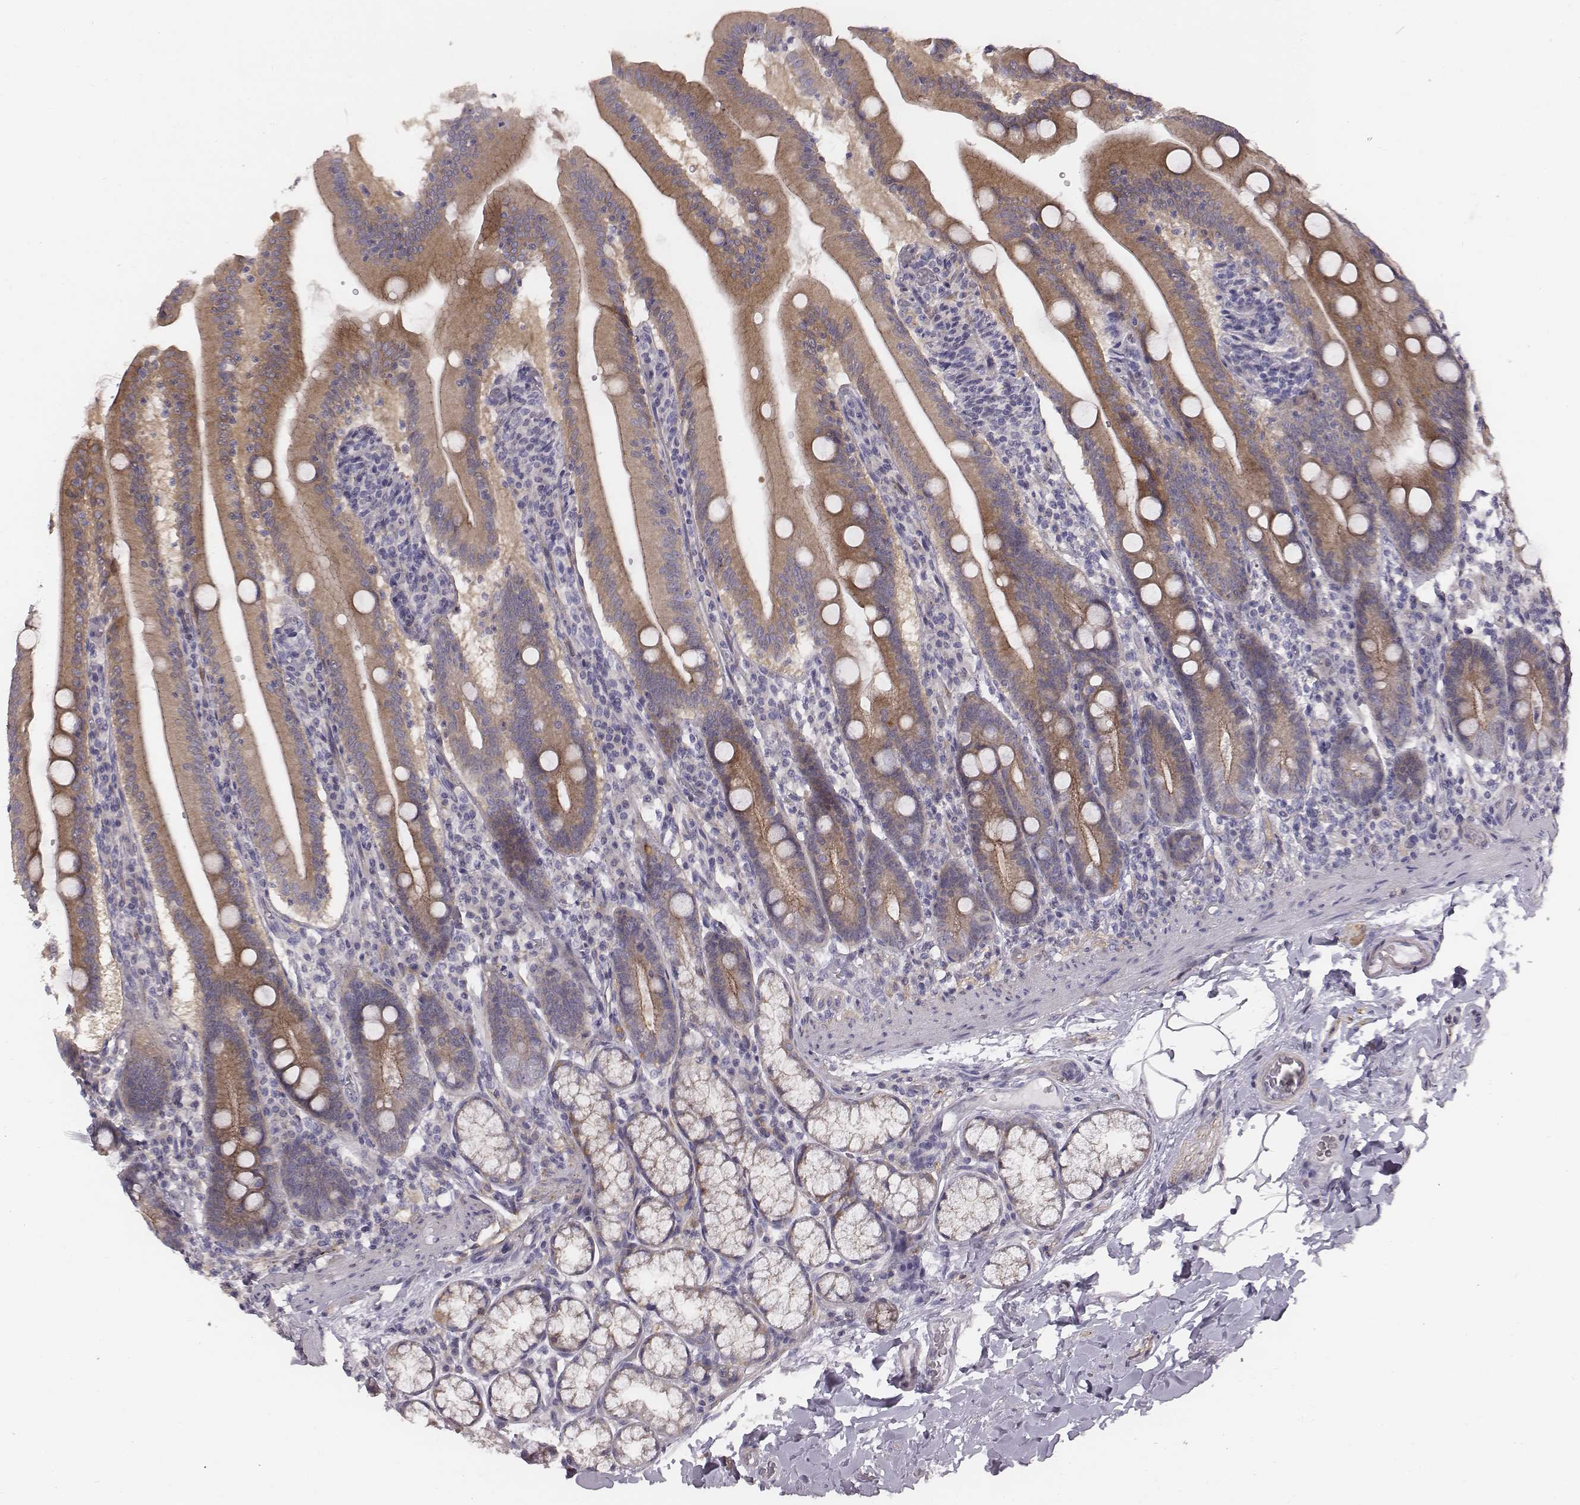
{"staining": {"intensity": "moderate", "quantity": ">75%", "location": "cytoplasmic/membranous"}, "tissue": "small intestine", "cell_type": "Glandular cells", "image_type": "normal", "snomed": [{"axis": "morphology", "description": "Normal tissue, NOS"}, {"axis": "topography", "description": "Small intestine"}], "caption": "An immunohistochemistry (IHC) histopathology image of unremarkable tissue is shown. Protein staining in brown highlights moderate cytoplasmic/membranous positivity in small intestine within glandular cells.", "gene": "PRKCZ", "patient": {"sex": "male", "age": 37}}